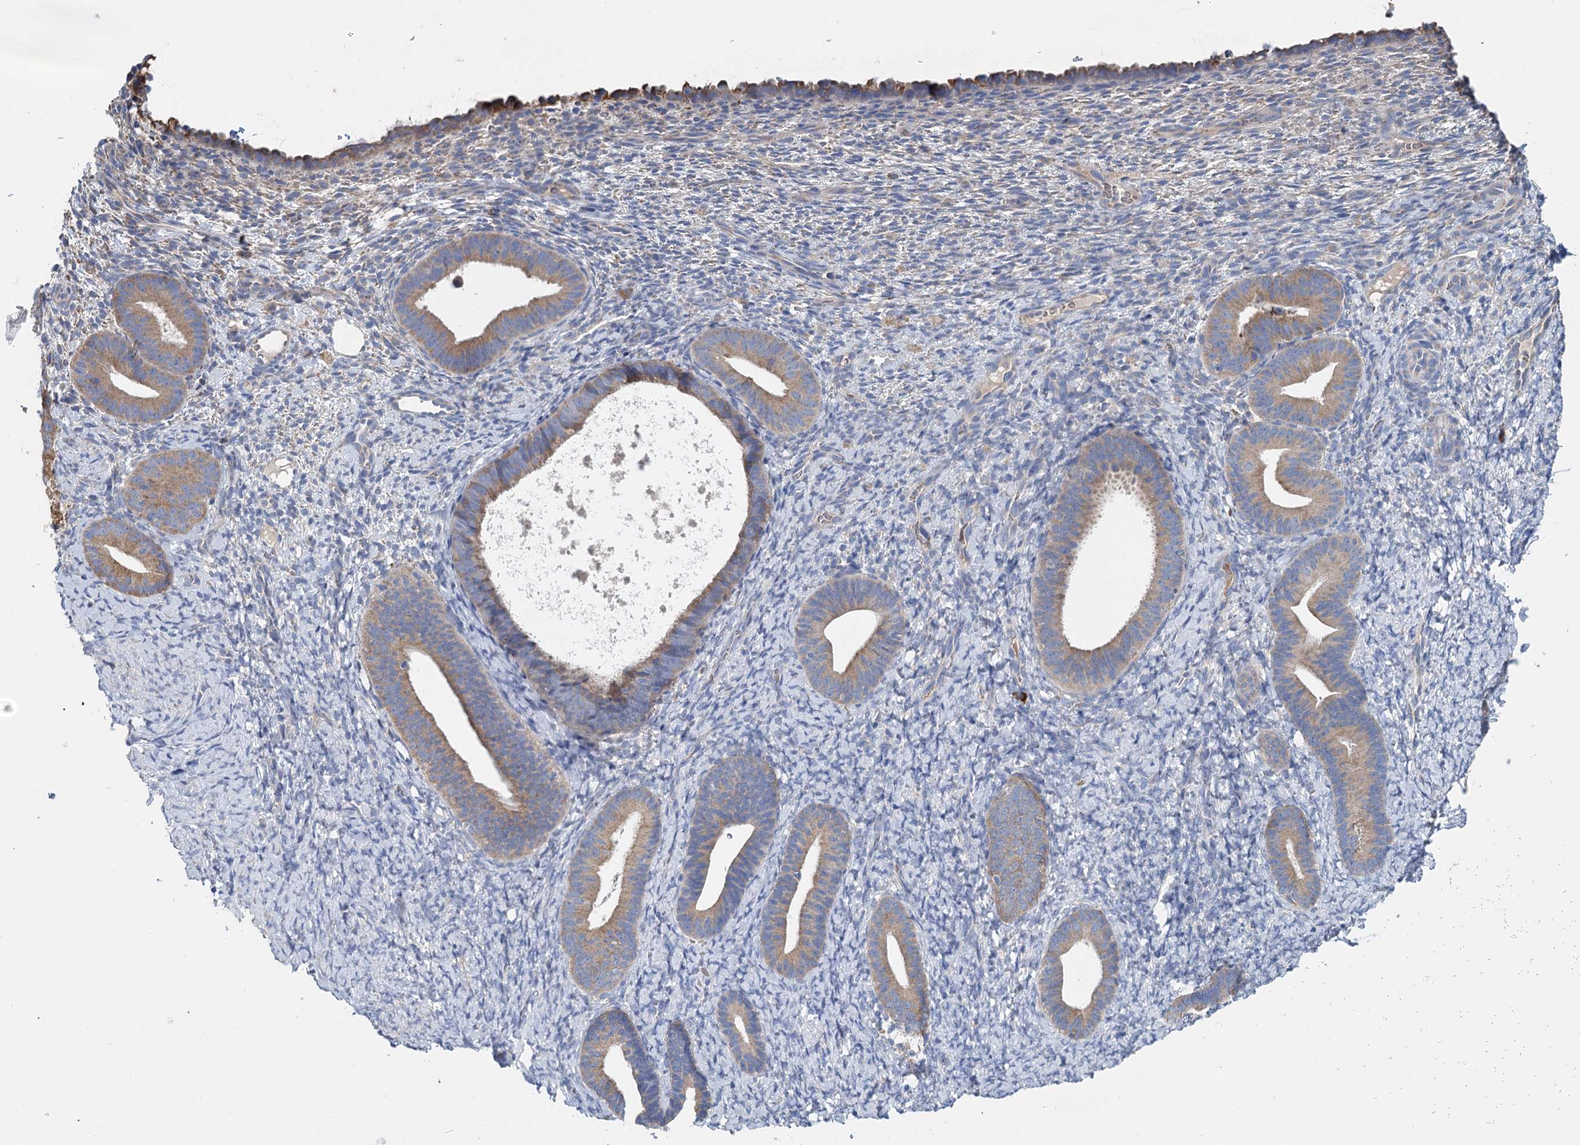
{"staining": {"intensity": "negative", "quantity": "none", "location": "none"}, "tissue": "endometrium", "cell_type": "Cells in endometrial stroma", "image_type": "normal", "snomed": [{"axis": "morphology", "description": "Normal tissue, NOS"}, {"axis": "topography", "description": "Endometrium"}], "caption": "A high-resolution photomicrograph shows immunohistochemistry staining of unremarkable endometrium, which shows no significant positivity in cells in endometrial stroma. (DAB (3,3'-diaminobenzidine) IHC, high magnification).", "gene": "ANKRD16", "patient": {"sex": "female", "age": 65}}